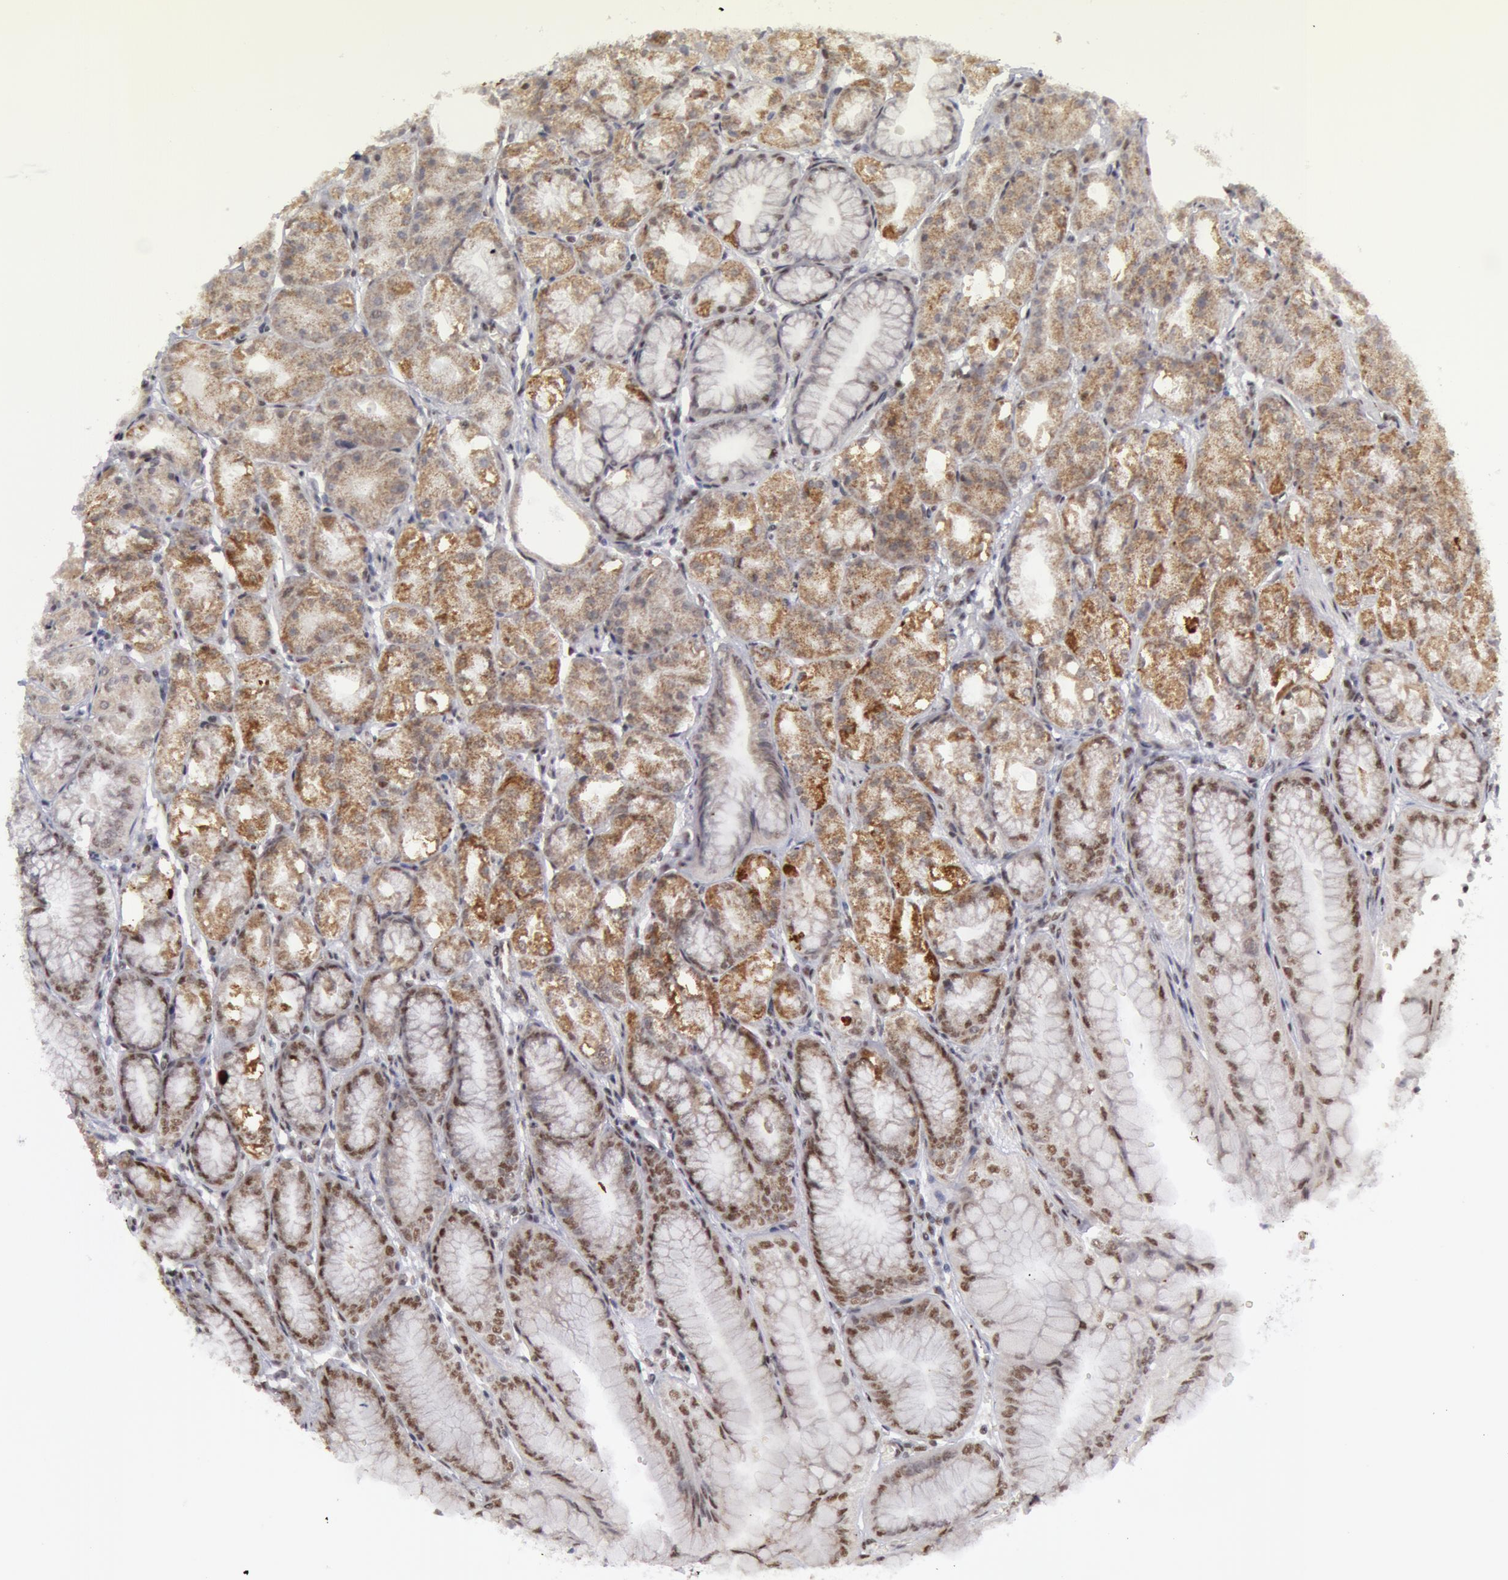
{"staining": {"intensity": "strong", "quantity": ">75%", "location": "cytoplasmic/membranous,nuclear"}, "tissue": "stomach", "cell_type": "Glandular cells", "image_type": "normal", "snomed": [{"axis": "morphology", "description": "Normal tissue, NOS"}, {"axis": "topography", "description": "Stomach, lower"}], "caption": "Stomach stained with IHC displays strong cytoplasmic/membranous,nuclear positivity in about >75% of glandular cells. Using DAB (brown) and hematoxylin (blue) stains, captured at high magnification using brightfield microscopy.", "gene": "VRTN", "patient": {"sex": "male", "age": 71}}